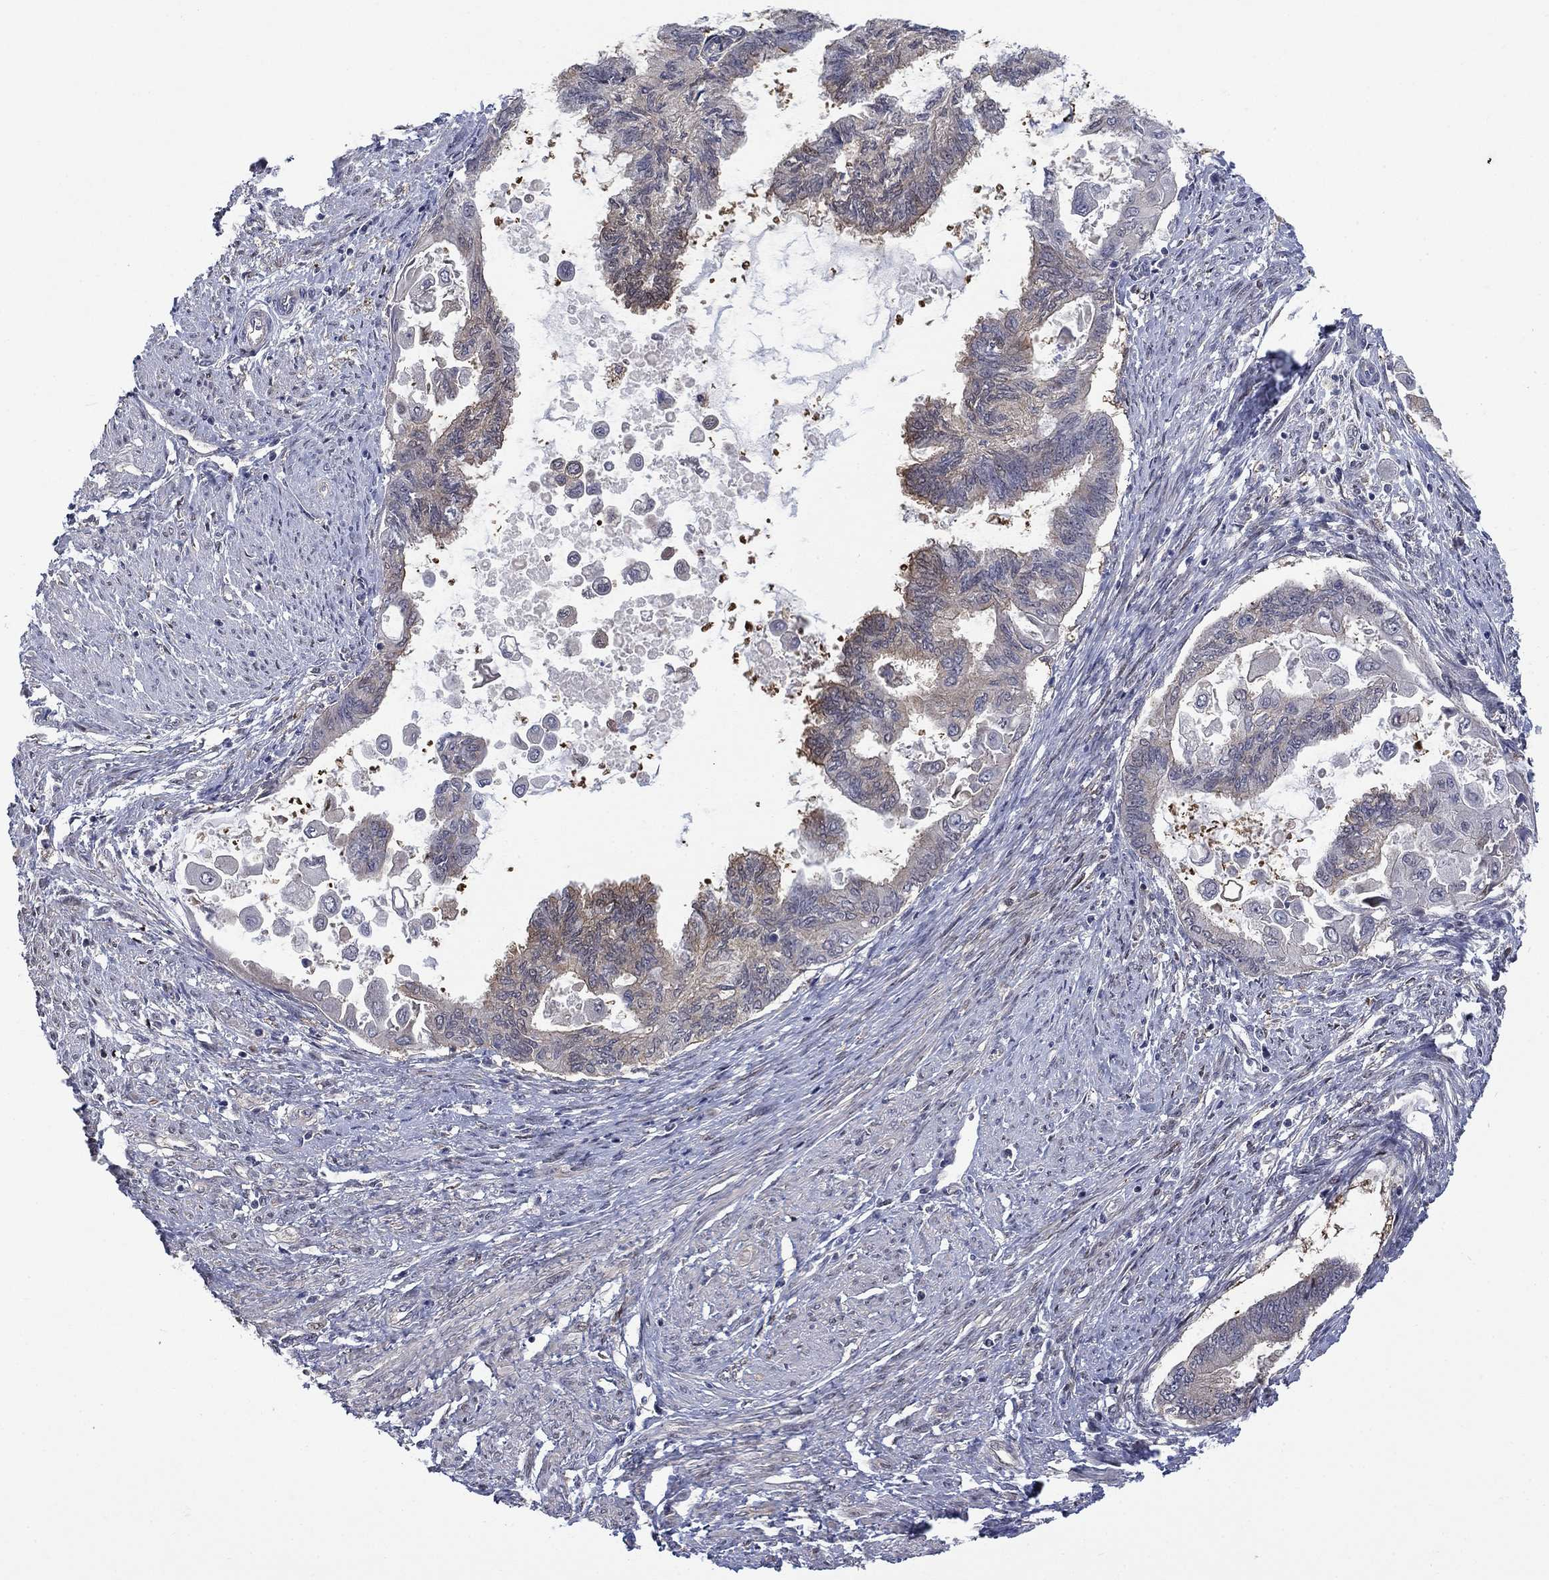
{"staining": {"intensity": "negative", "quantity": "none", "location": "none"}, "tissue": "endometrial cancer", "cell_type": "Tumor cells", "image_type": "cancer", "snomed": [{"axis": "morphology", "description": "Adenocarcinoma, NOS"}, {"axis": "topography", "description": "Endometrium"}], "caption": "Immunohistochemical staining of adenocarcinoma (endometrial) shows no significant expression in tumor cells.", "gene": "PDZD2", "patient": {"sex": "female", "age": 86}}